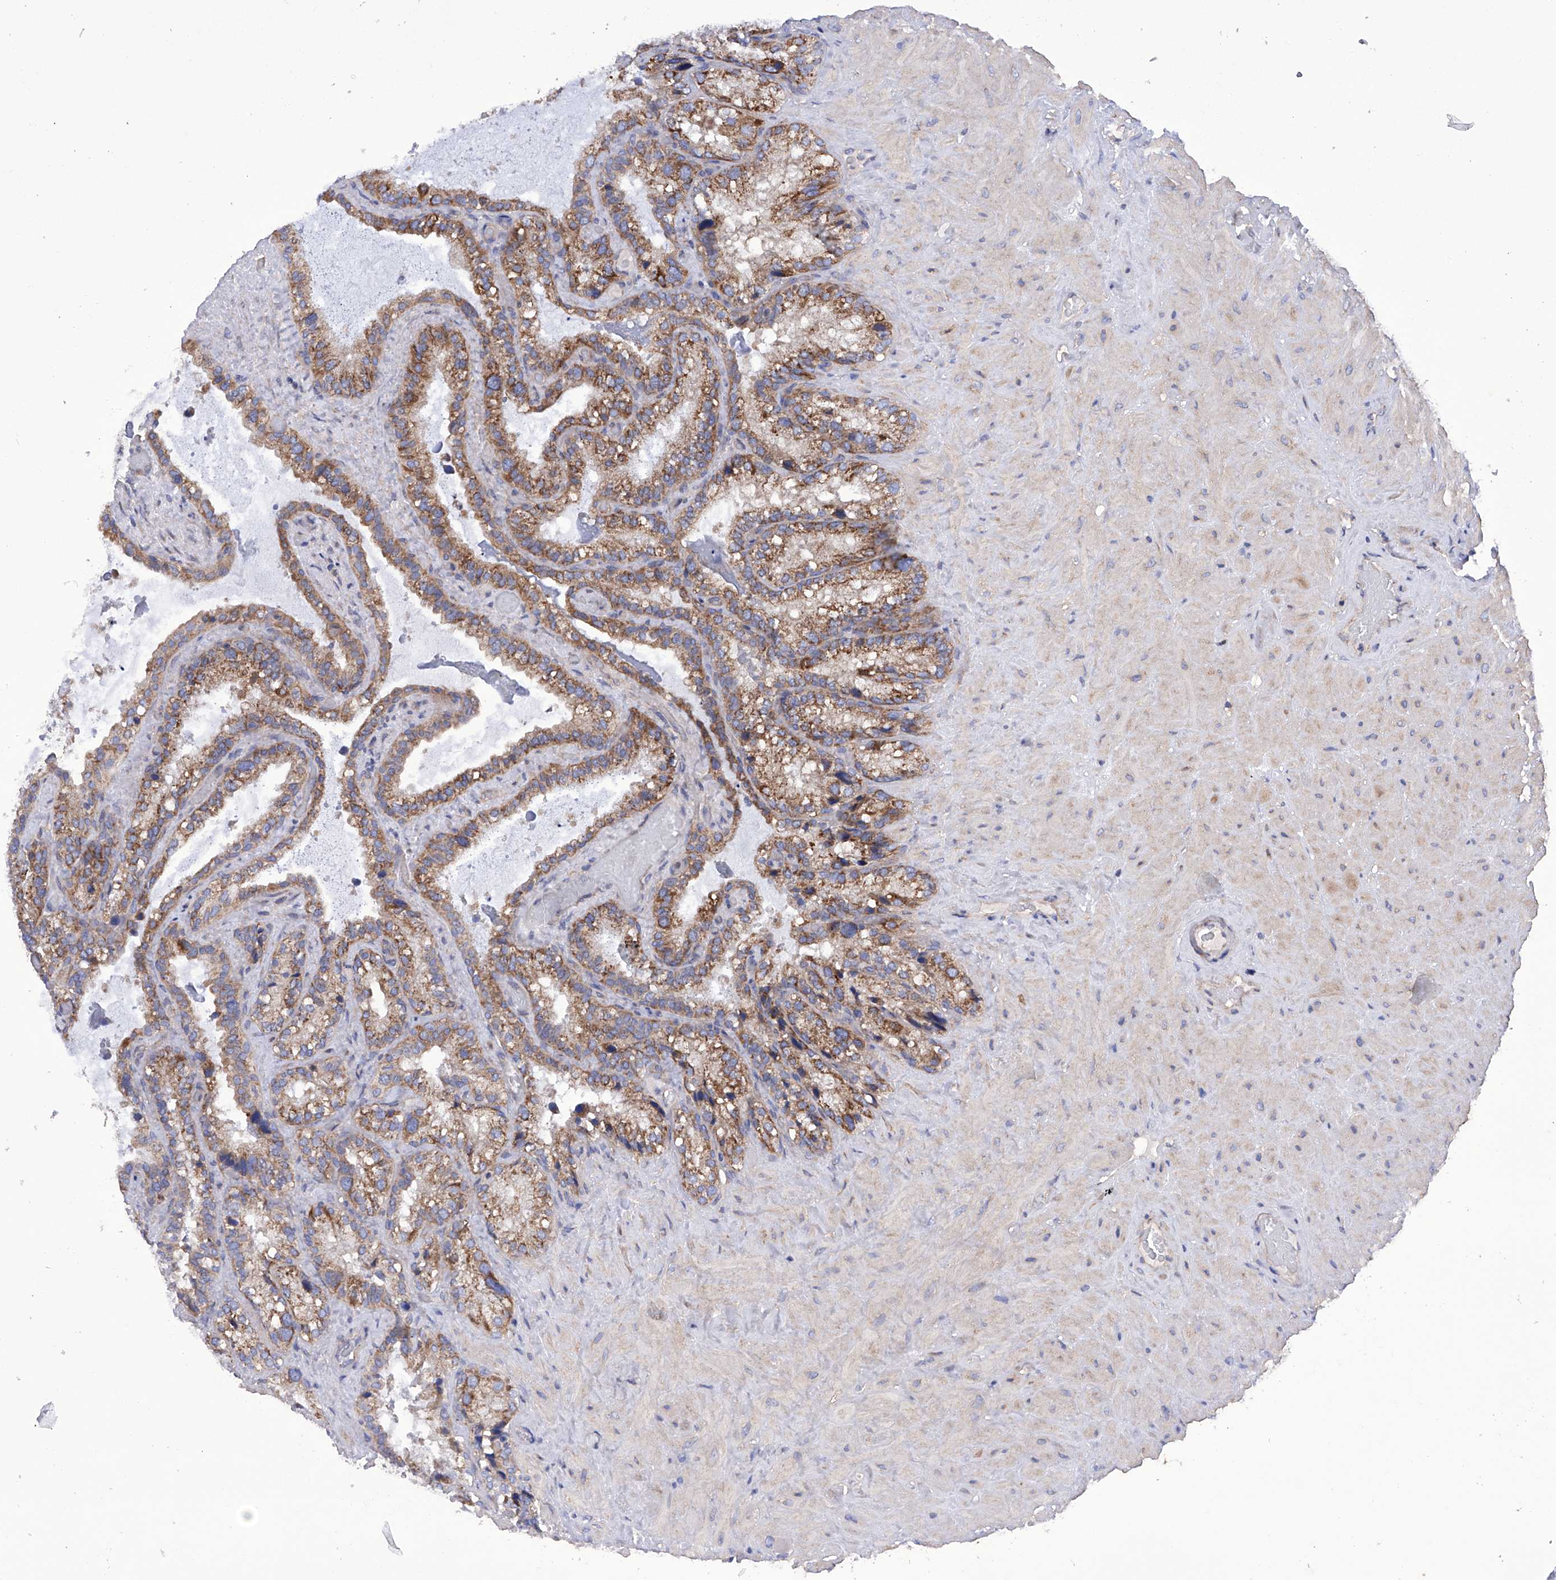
{"staining": {"intensity": "moderate", "quantity": ">75%", "location": "cytoplasmic/membranous"}, "tissue": "seminal vesicle", "cell_type": "Glandular cells", "image_type": "normal", "snomed": [{"axis": "morphology", "description": "Normal tissue, NOS"}, {"axis": "topography", "description": "Prostate"}, {"axis": "topography", "description": "Seminal veicle"}], "caption": "This image exhibits immunohistochemistry (IHC) staining of unremarkable seminal vesicle, with medium moderate cytoplasmic/membranous expression in approximately >75% of glandular cells.", "gene": "EFCAB2", "patient": {"sex": "male", "age": 68}}